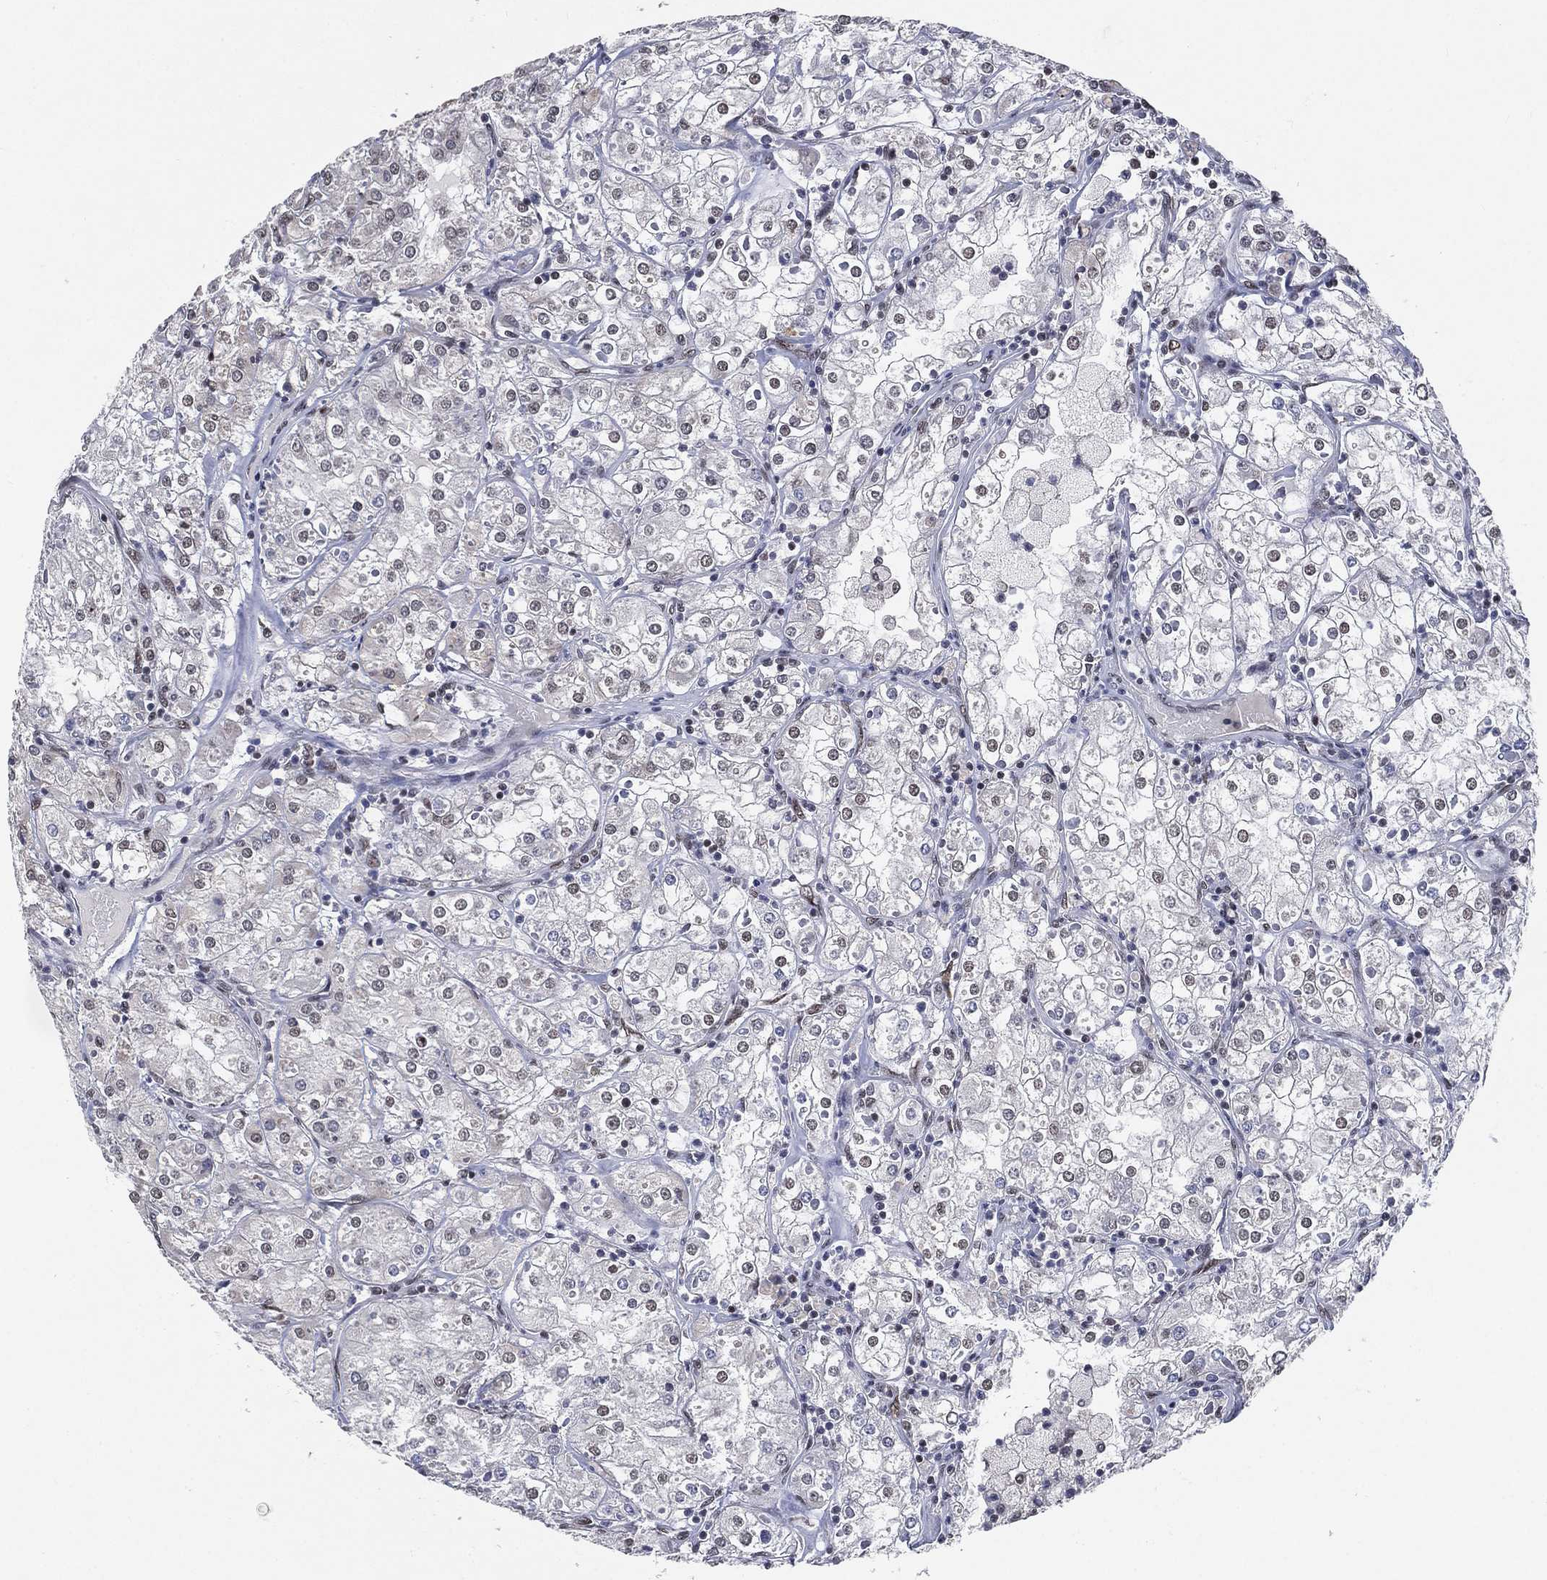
{"staining": {"intensity": "weak", "quantity": "<25%", "location": "nuclear"}, "tissue": "renal cancer", "cell_type": "Tumor cells", "image_type": "cancer", "snomed": [{"axis": "morphology", "description": "Adenocarcinoma, NOS"}, {"axis": "topography", "description": "Kidney"}], "caption": "Human renal adenocarcinoma stained for a protein using immunohistochemistry (IHC) displays no expression in tumor cells.", "gene": "YLPM1", "patient": {"sex": "male", "age": 77}}